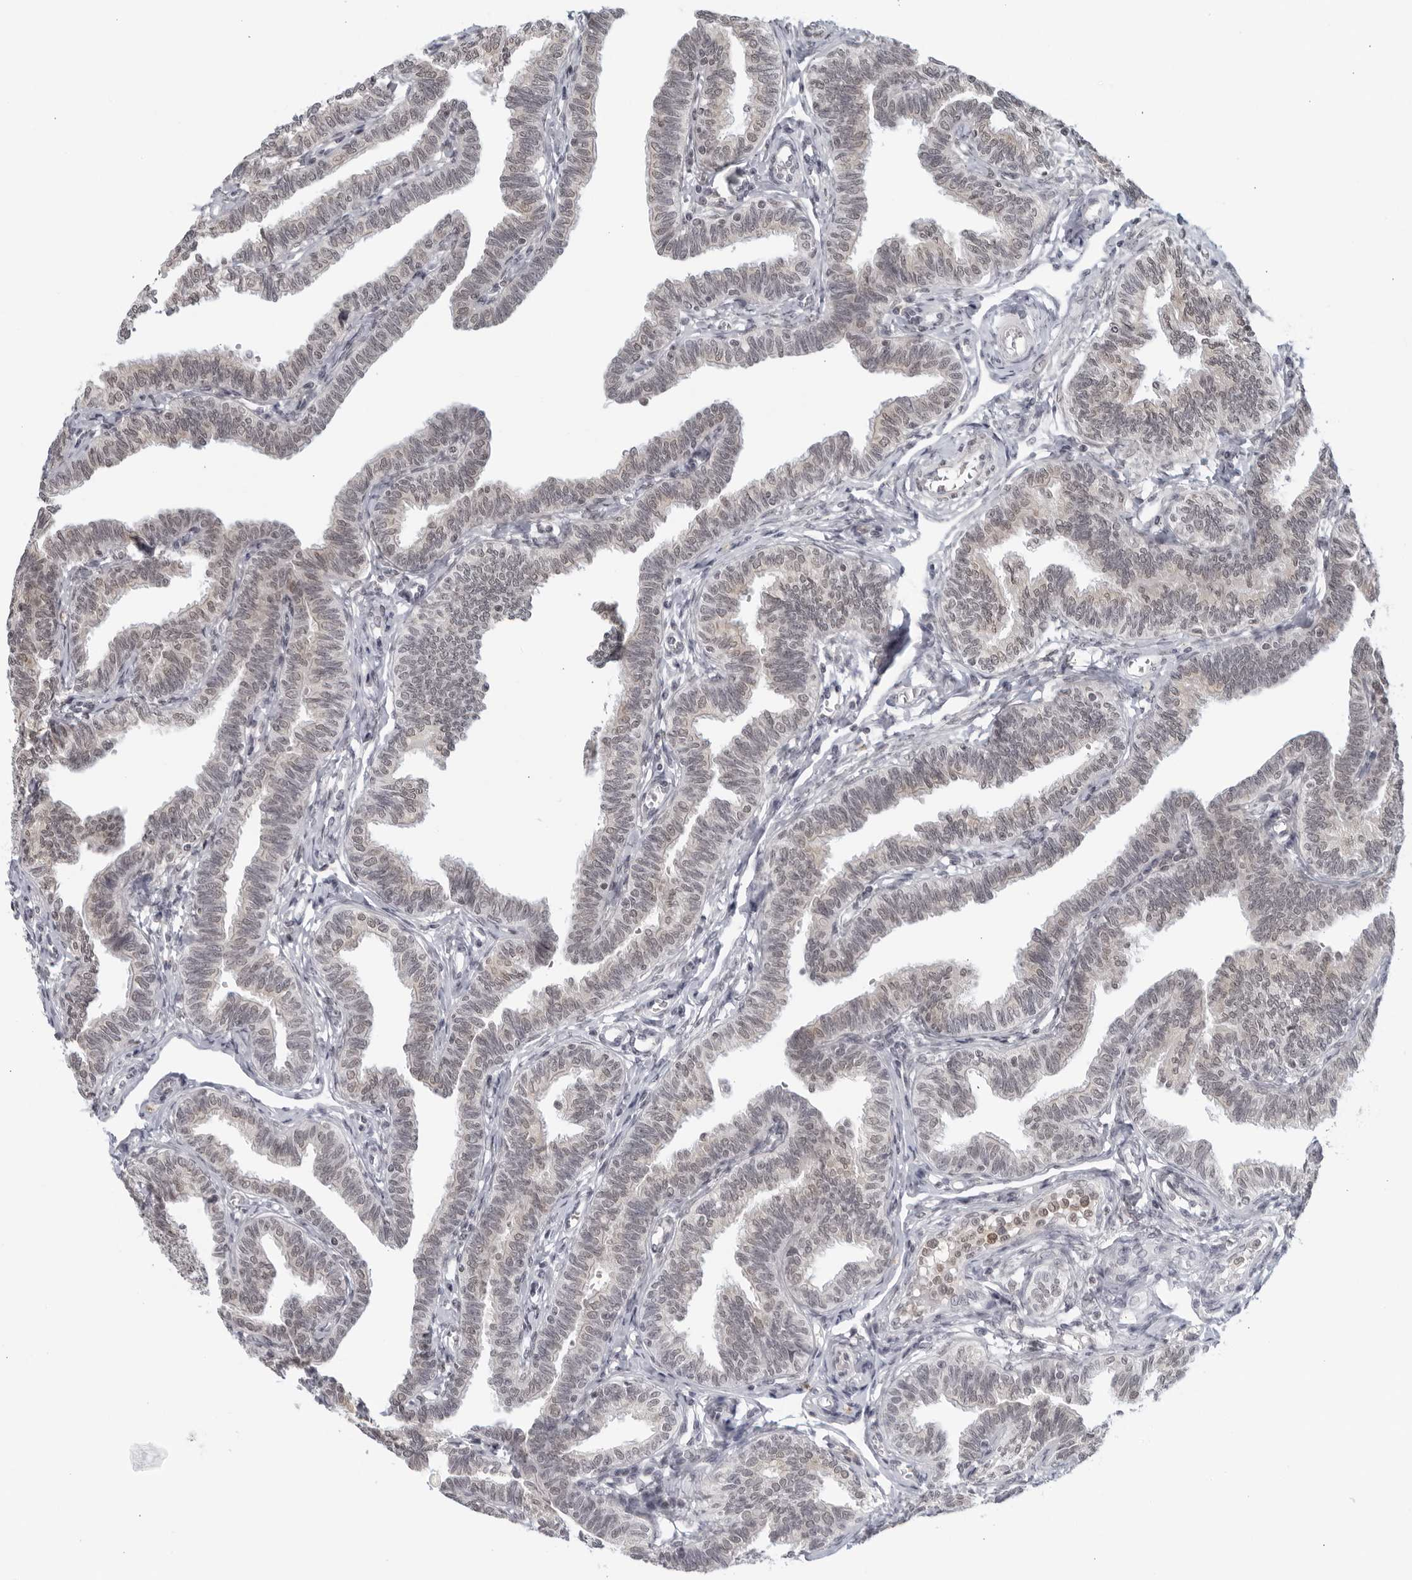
{"staining": {"intensity": "weak", "quantity": "<25%", "location": "cytoplasmic/membranous,nuclear"}, "tissue": "fallopian tube", "cell_type": "Glandular cells", "image_type": "normal", "snomed": [{"axis": "morphology", "description": "Normal tissue, NOS"}, {"axis": "topography", "description": "Fallopian tube"}, {"axis": "topography", "description": "Ovary"}], "caption": "DAB (3,3'-diaminobenzidine) immunohistochemical staining of unremarkable fallopian tube shows no significant staining in glandular cells. Brightfield microscopy of IHC stained with DAB (3,3'-diaminobenzidine) (brown) and hematoxylin (blue), captured at high magnification.", "gene": "RAB11FIP3", "patient": {"sex": "female", "age": 23}}